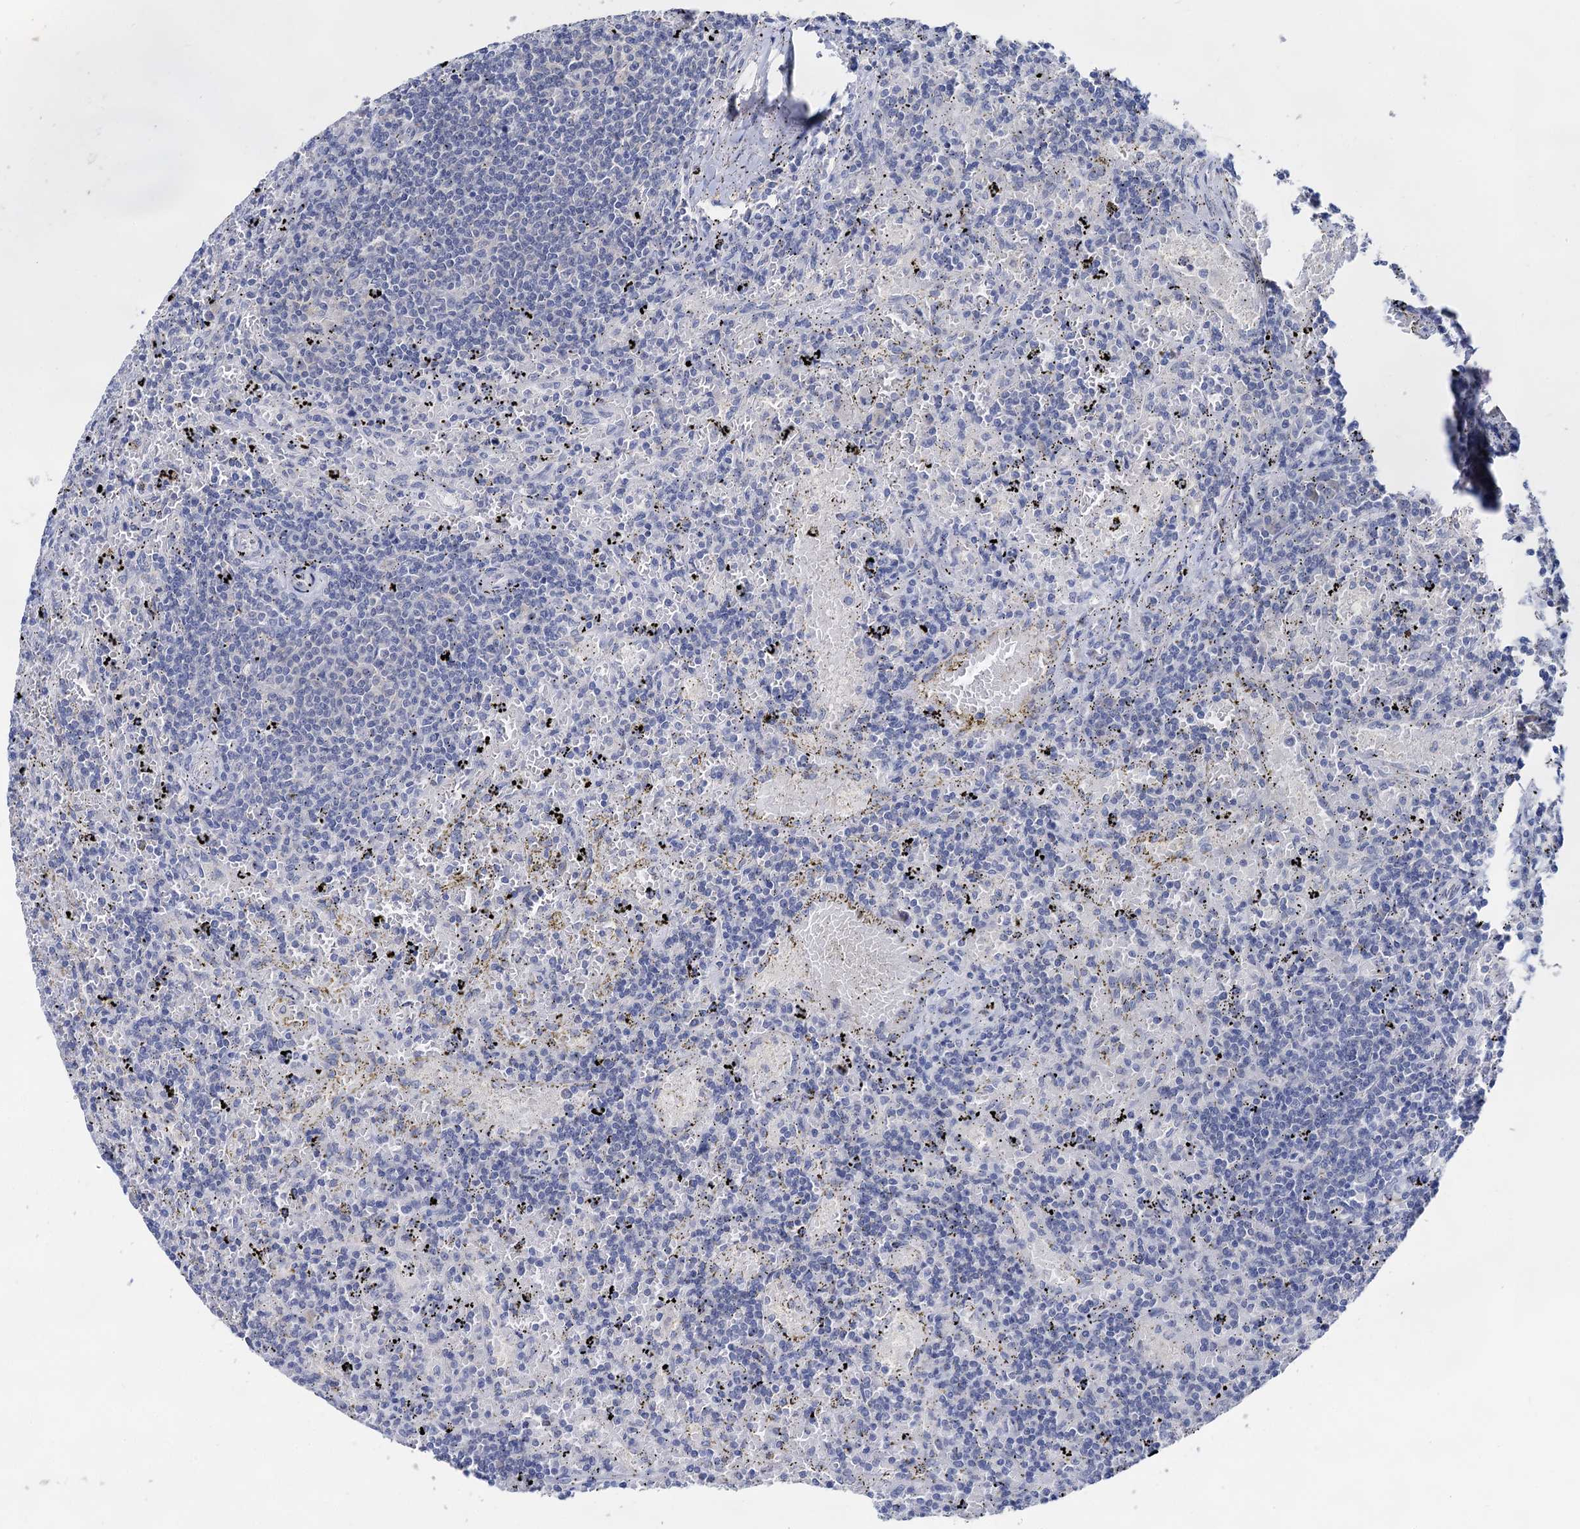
{"staining": {"intensity": "negative", "quantity": "none", "location": "none"}, "tissue": "lymphoma", "cell_type": "Tumor cells", "image_type": "cancer", "snomed": [{"axis": "morphology", "description": "Malignant lymphoma, non-Hodgkin's type, Low grade"}, {"axis": "topography", "description": "Spleen"}], "caption": "Photomicrograph shows no protein expression in tumor cells of low-grade malignant lymphoma, non-Hodgkin's type tissue. Brightfield microscopy of IHC stained with DAB (3,3'-diaminobenzidine) (brown) and hematoxylin (blue), captured at high magnification.", "gene": "CAPRIN2", "patient": {"sex": "male", "age": 76}}